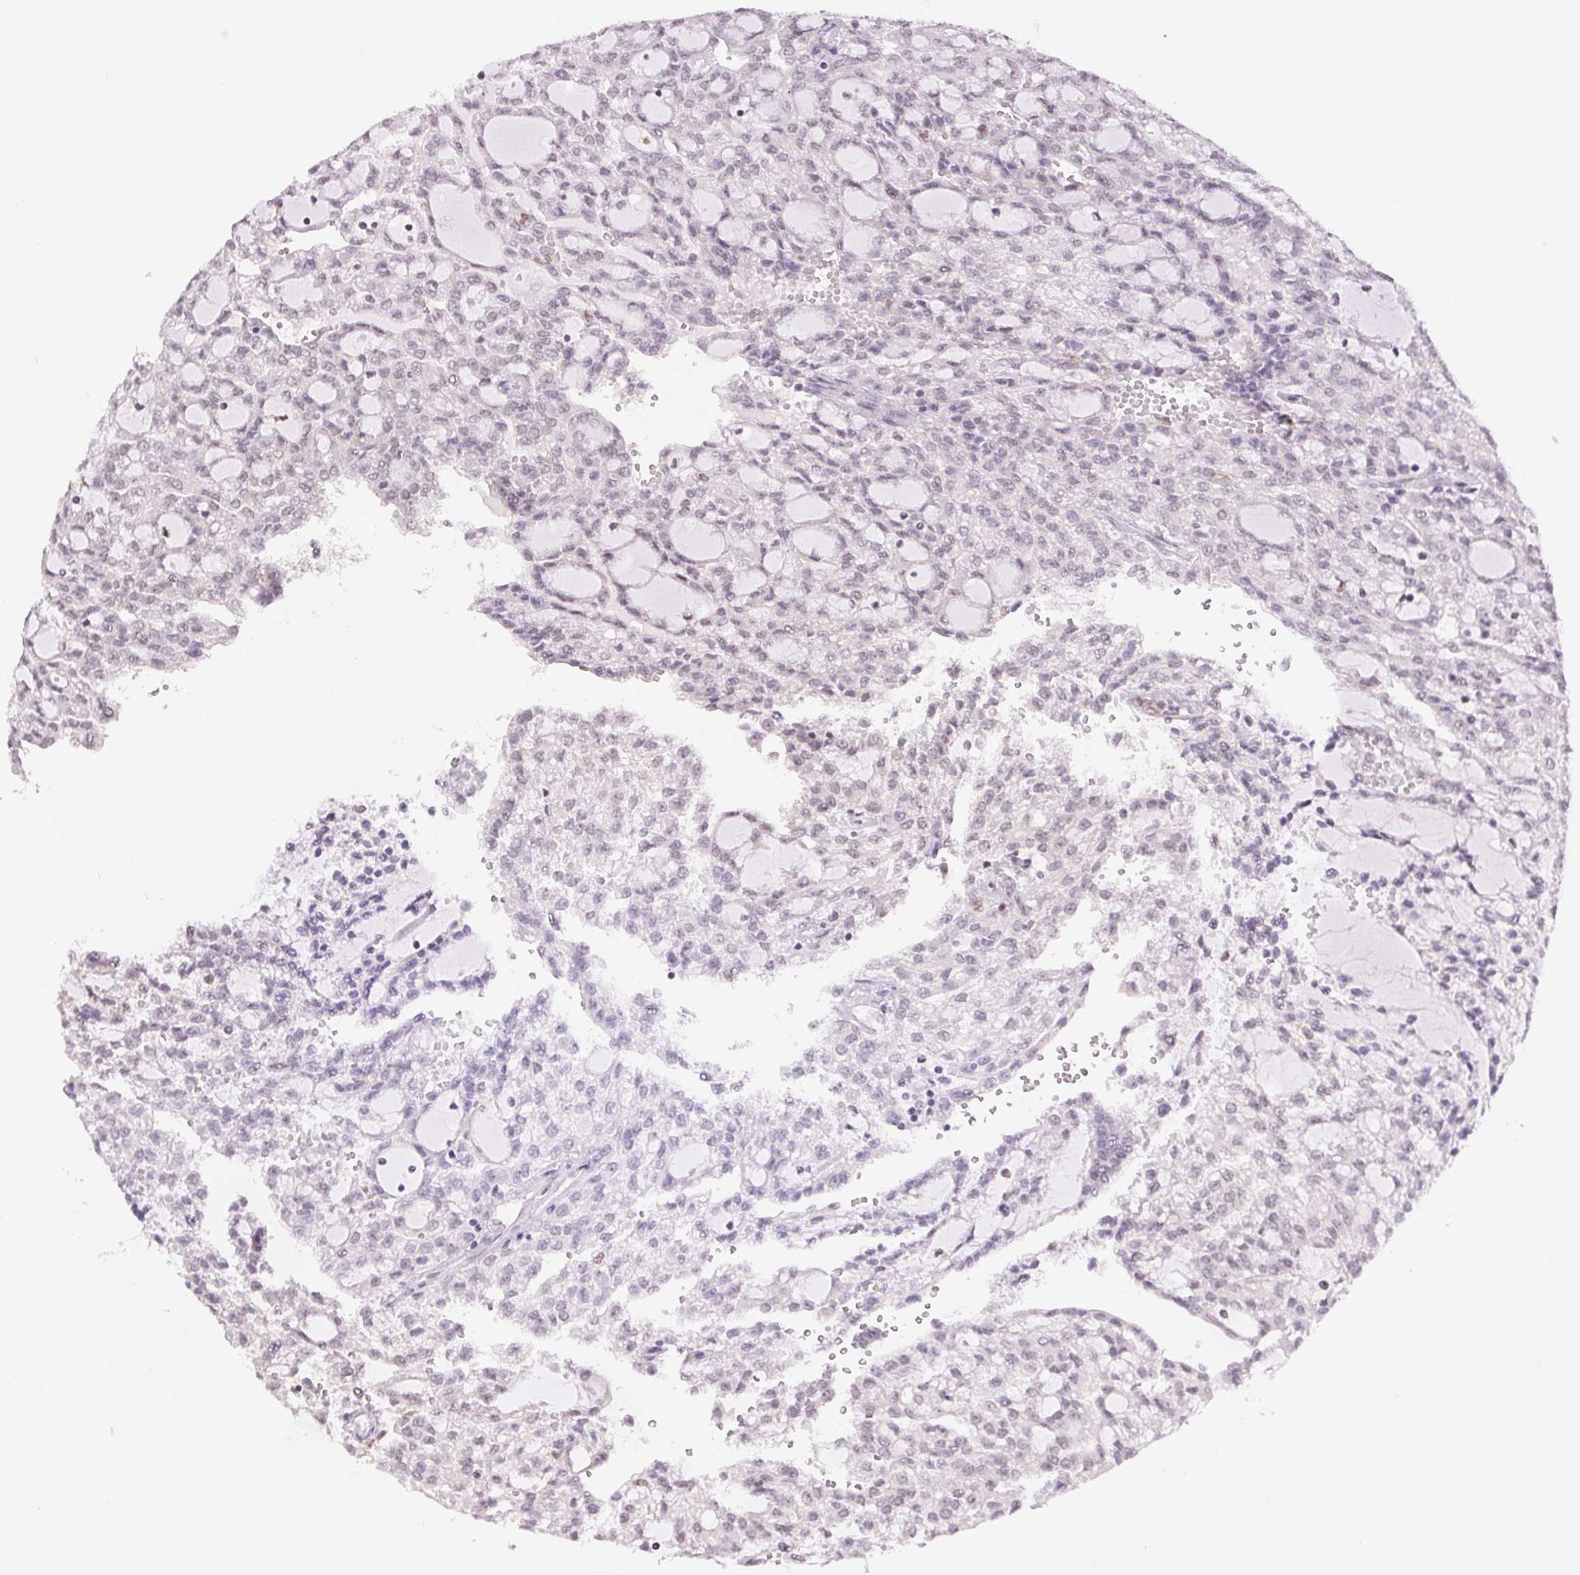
{"staining": {"intensity": "negative", "quantity": "none", "location": "none"}, "tissue": "renal cancer", "cell_type": "Tumor cells", "image_type": "cancer", "snomed": [{"axis": "morphology", "description": "Adenocarcinoma, NOS"}, {"axis": "topography", "description": "Kidney"}], "caption": "Tumor cells show no significant positivity in renal adenocarcinoma.", "gene": "NFE2L1", "patient": {"sex": "male", "age": 63}}